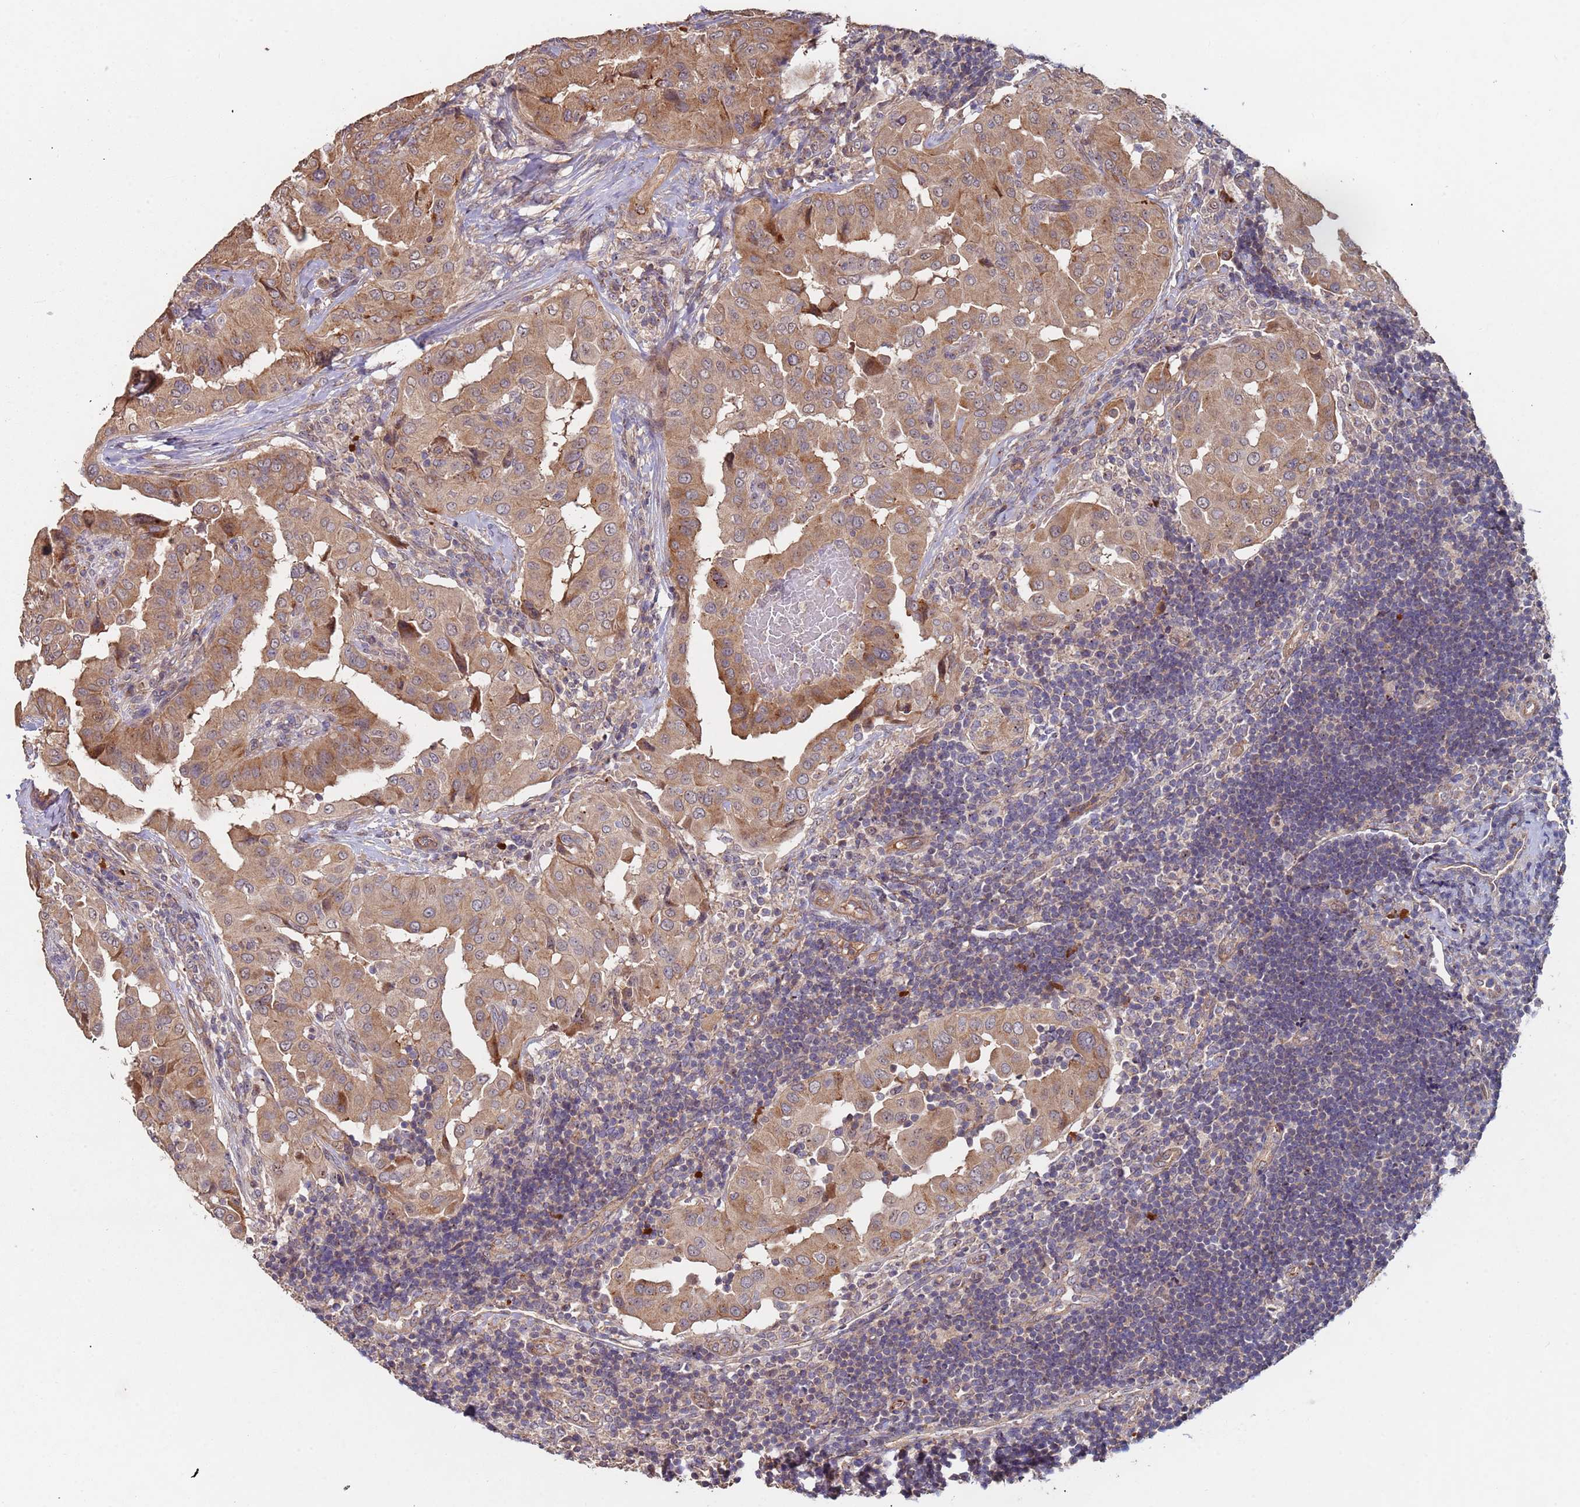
{"staining": {"intensity": "moderate", "quantity": ">75%", "location": "cytoplasmic/membranous"}, "tissue": "thyroid cancer", "cell_type": "Tumor cells", "image_type": "cancer", "snomed": [{"axis": "morphology", "description": "Papillary adenocarcinoma, NOS"}, {"axis": "topography", "description": "Thyroid gland"}], "caption": "Immunohistochemical staining of human thyroid cancer shows medium levels of moderate cytoplasmic/membranous protein staining in about >75% of tumor cells.", "gene": "KANSL1L", "patient": {"sex": "male", "age": 33}}